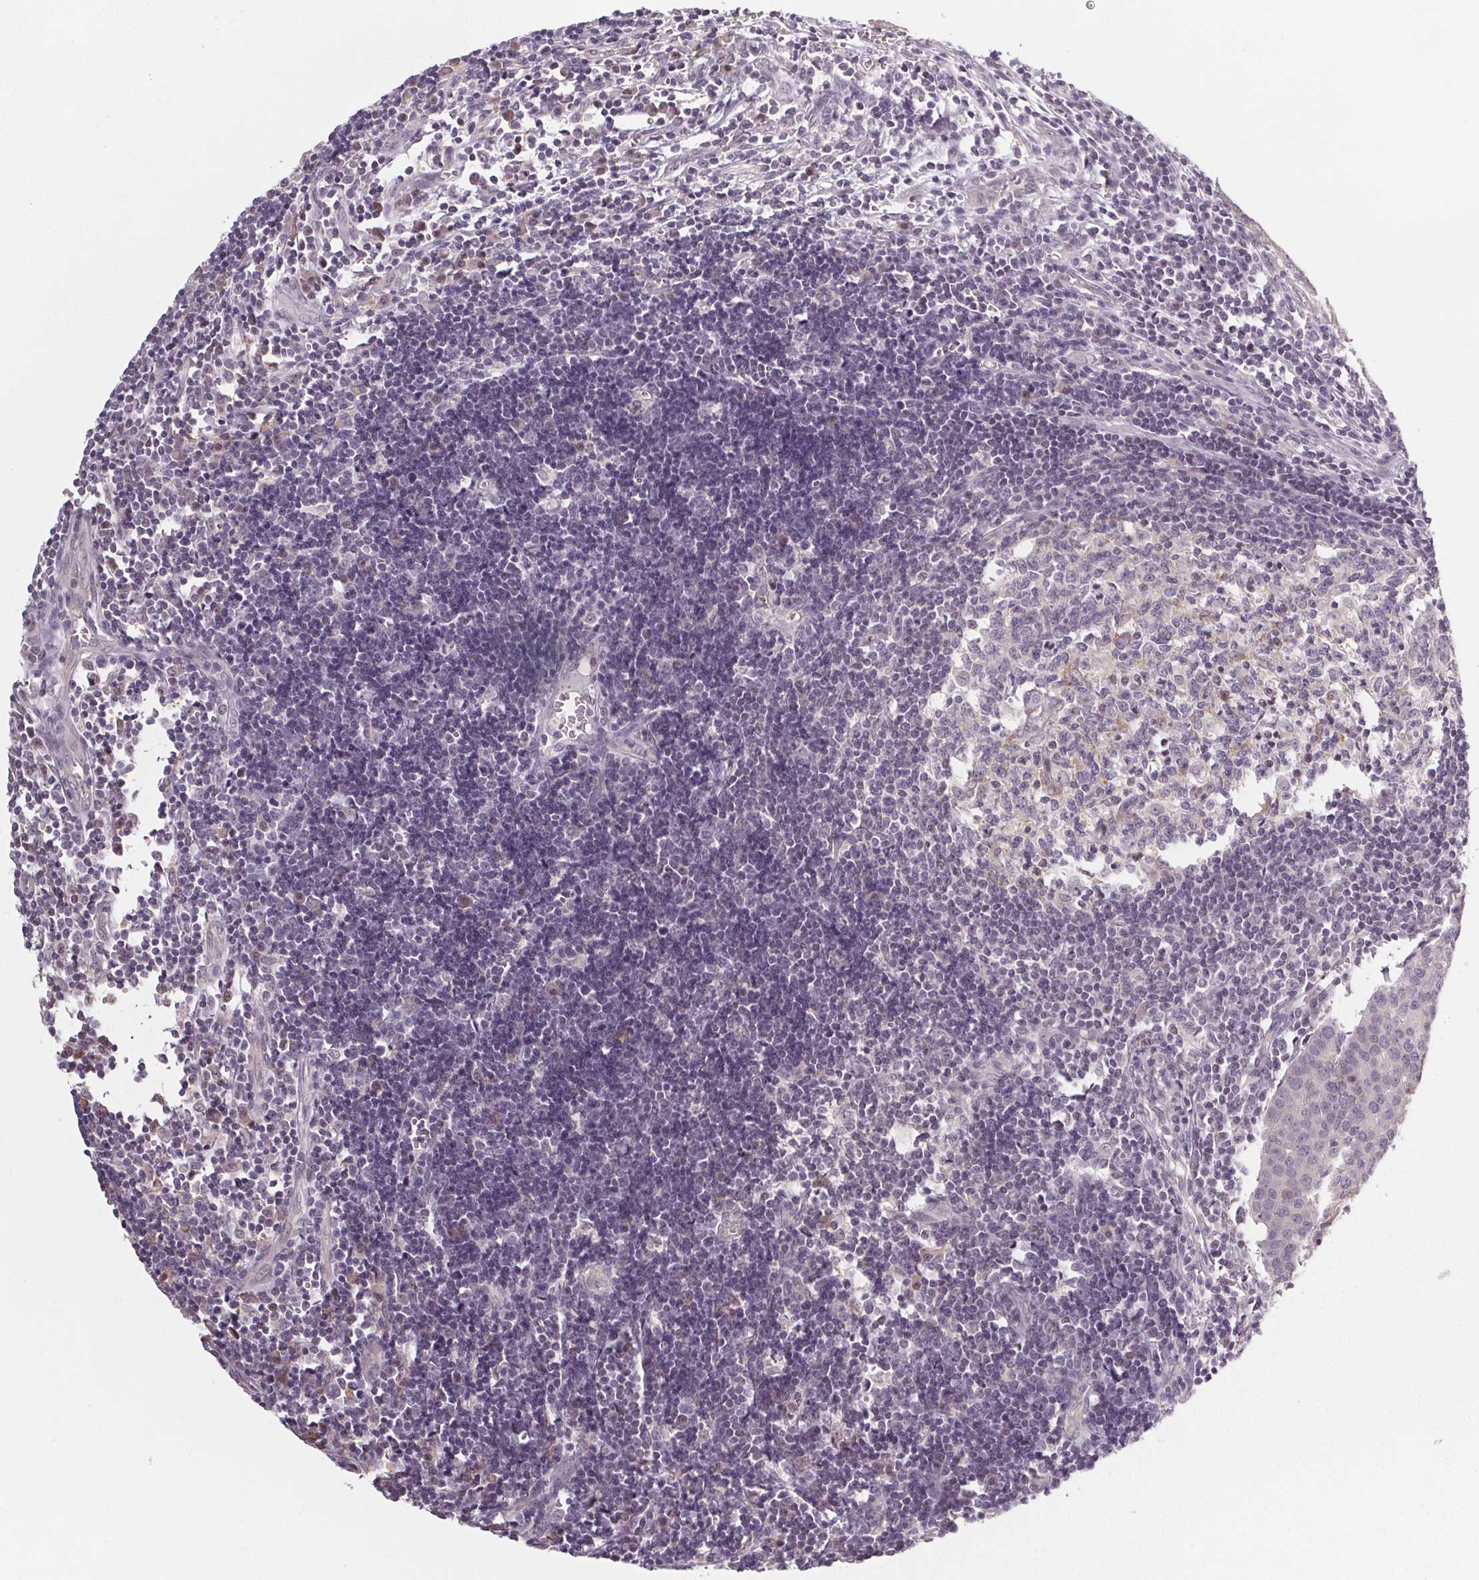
{"staining": {"intensity": "negative", "quantity": "none", "location": "none"}, "tissue": "carcinoid", "cell_type": "Tumor cells", "image_type": "cancer", "snomed": [{"axis": "morphology", "description": "Carcinoid, malignant, NOS"}, {"axis": "topography", "description": "Colon"}], "caption": "Human carcinoid stained for a protein using immunohistochemistry displays no positivity in tumor cells.", "gene": "SLC26A2", "patient": {"sex": "male", "age": 81}}